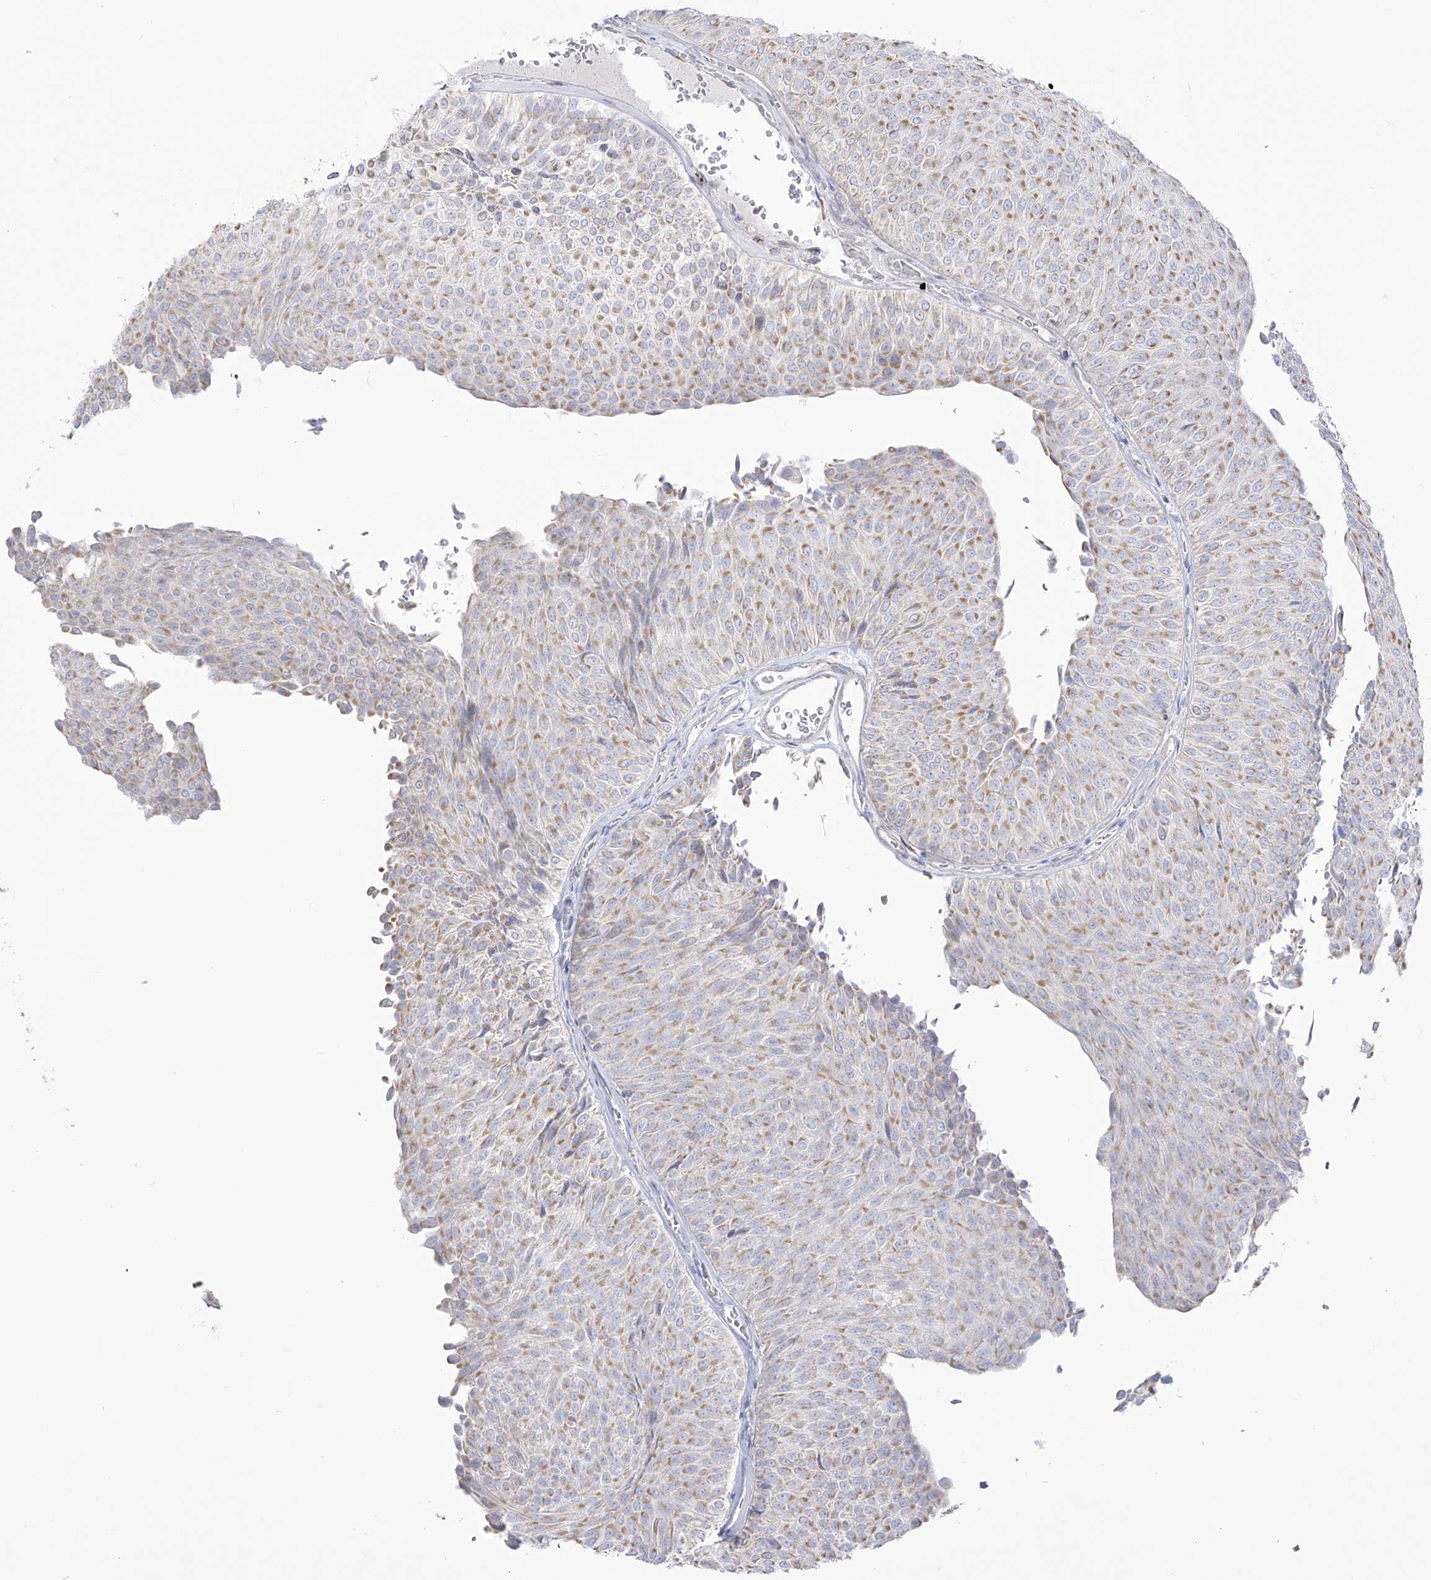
{"staining": {"intensity": "weak", "quantity": ">75%", "location": "cytoplasmic/membranous"}, "tissue": "urothelial cancer", "cell_type": "Tumor cells", "image_type": "cancer", "snomed": [{"axis": "morphology", "description": "Urothelial carcinoma, Low grade"}, {"axis": "topography", "description": "Urinary bladder"}], "caption": "Low-grade urothelial carcinoma stained with immunohistochemistry reveals weak cytoplasmic/membranous expression in about >75% of tumor cells.", "gene": "RCHY1", "patient": {"sex": "male", "age": 78}}